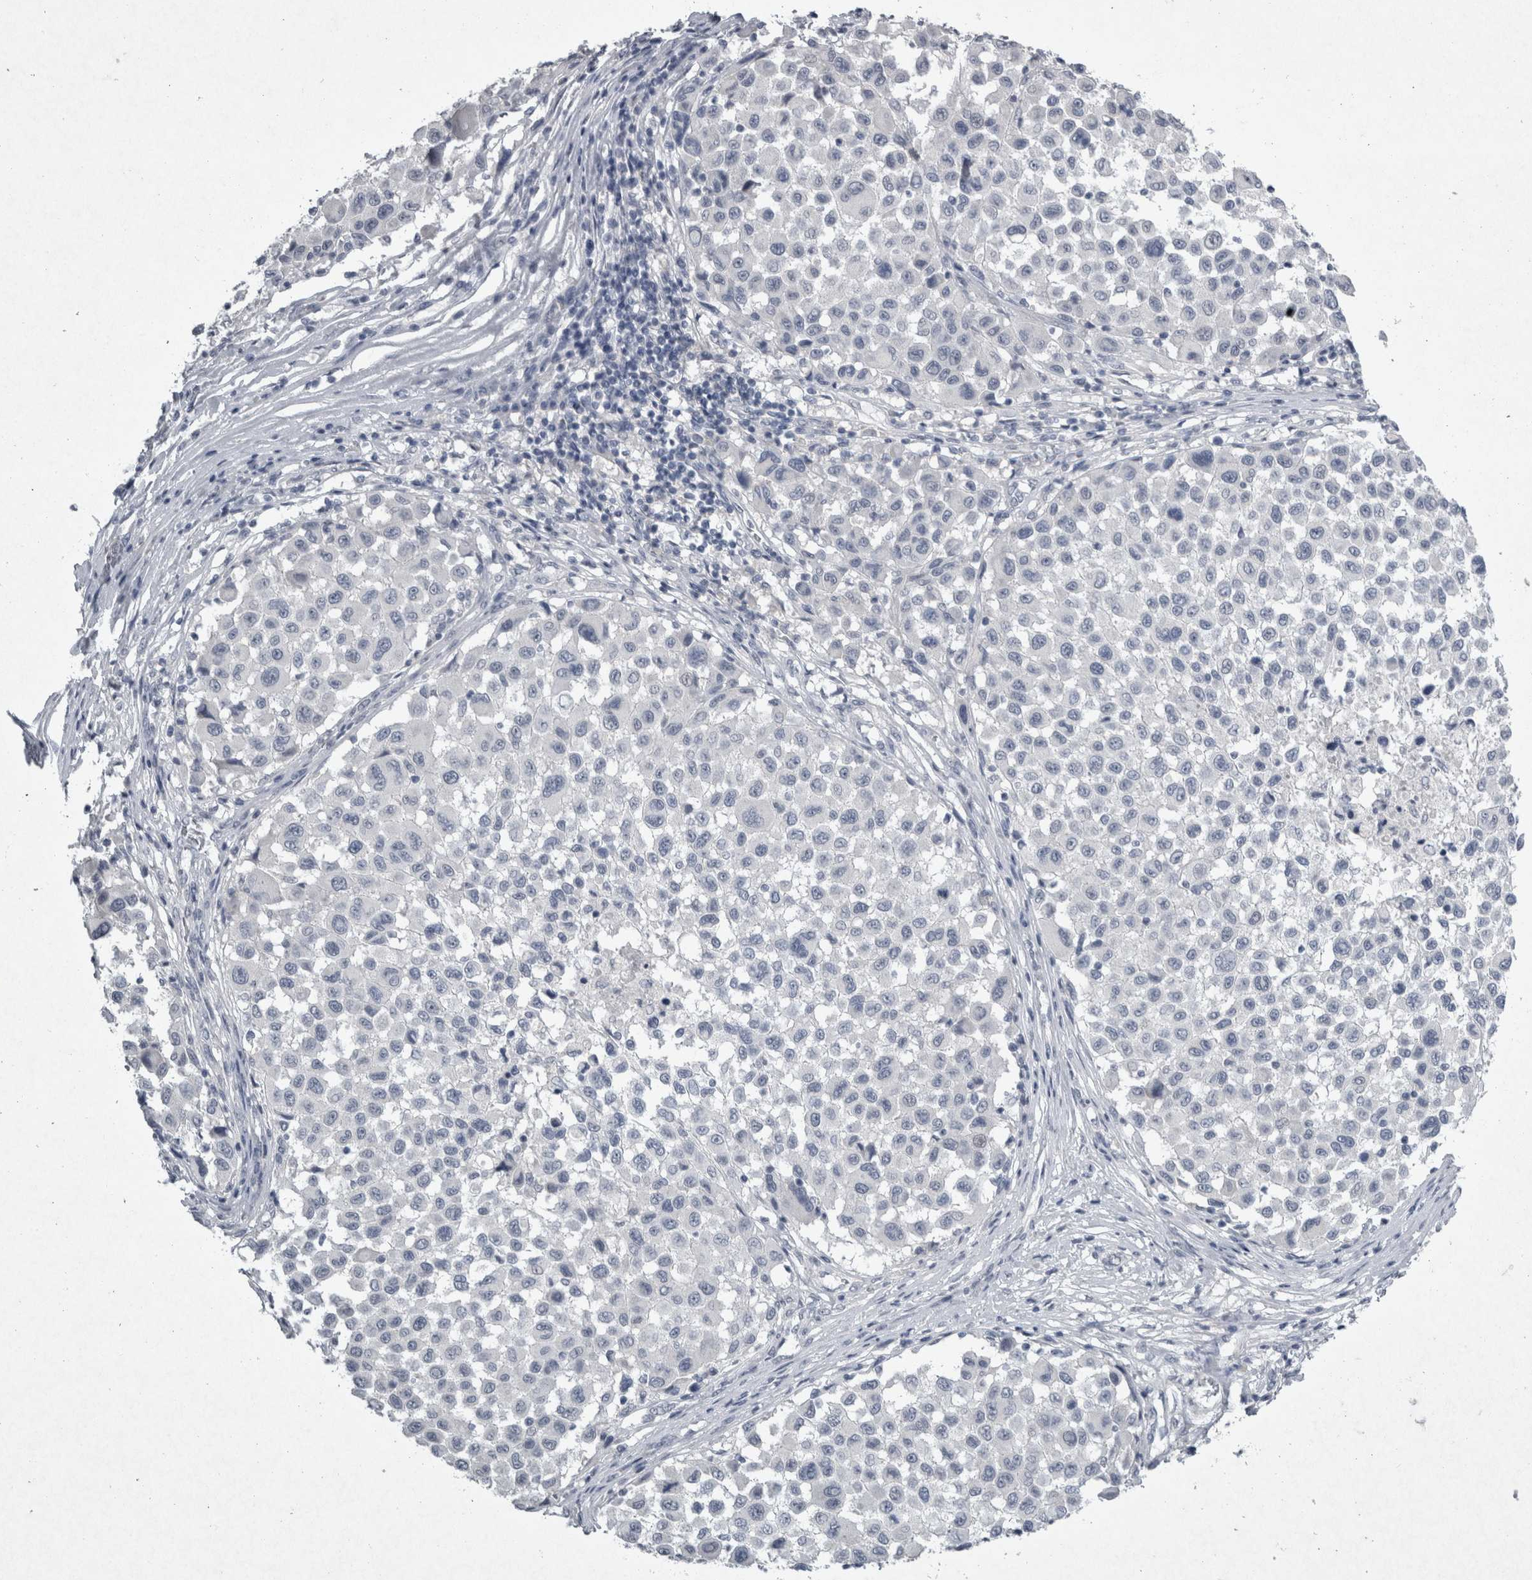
{"staining": {"intensity": "negative", "quantity": "none", "location": "none"}, "tissue": "melanoma", "cell_type": "Tumor cells", "image_type": "cancer", "snomed": [{"axis": "morphology", "description": "Malignant melanoma, Metastatic site"}, {"axis": "topography", "description": "Lymph node"}], "caption": "Tumor cells are negative for protein expression in human melanoma.", "gene": "PDX1", "patient": {"sex": "male", "age": 61}}